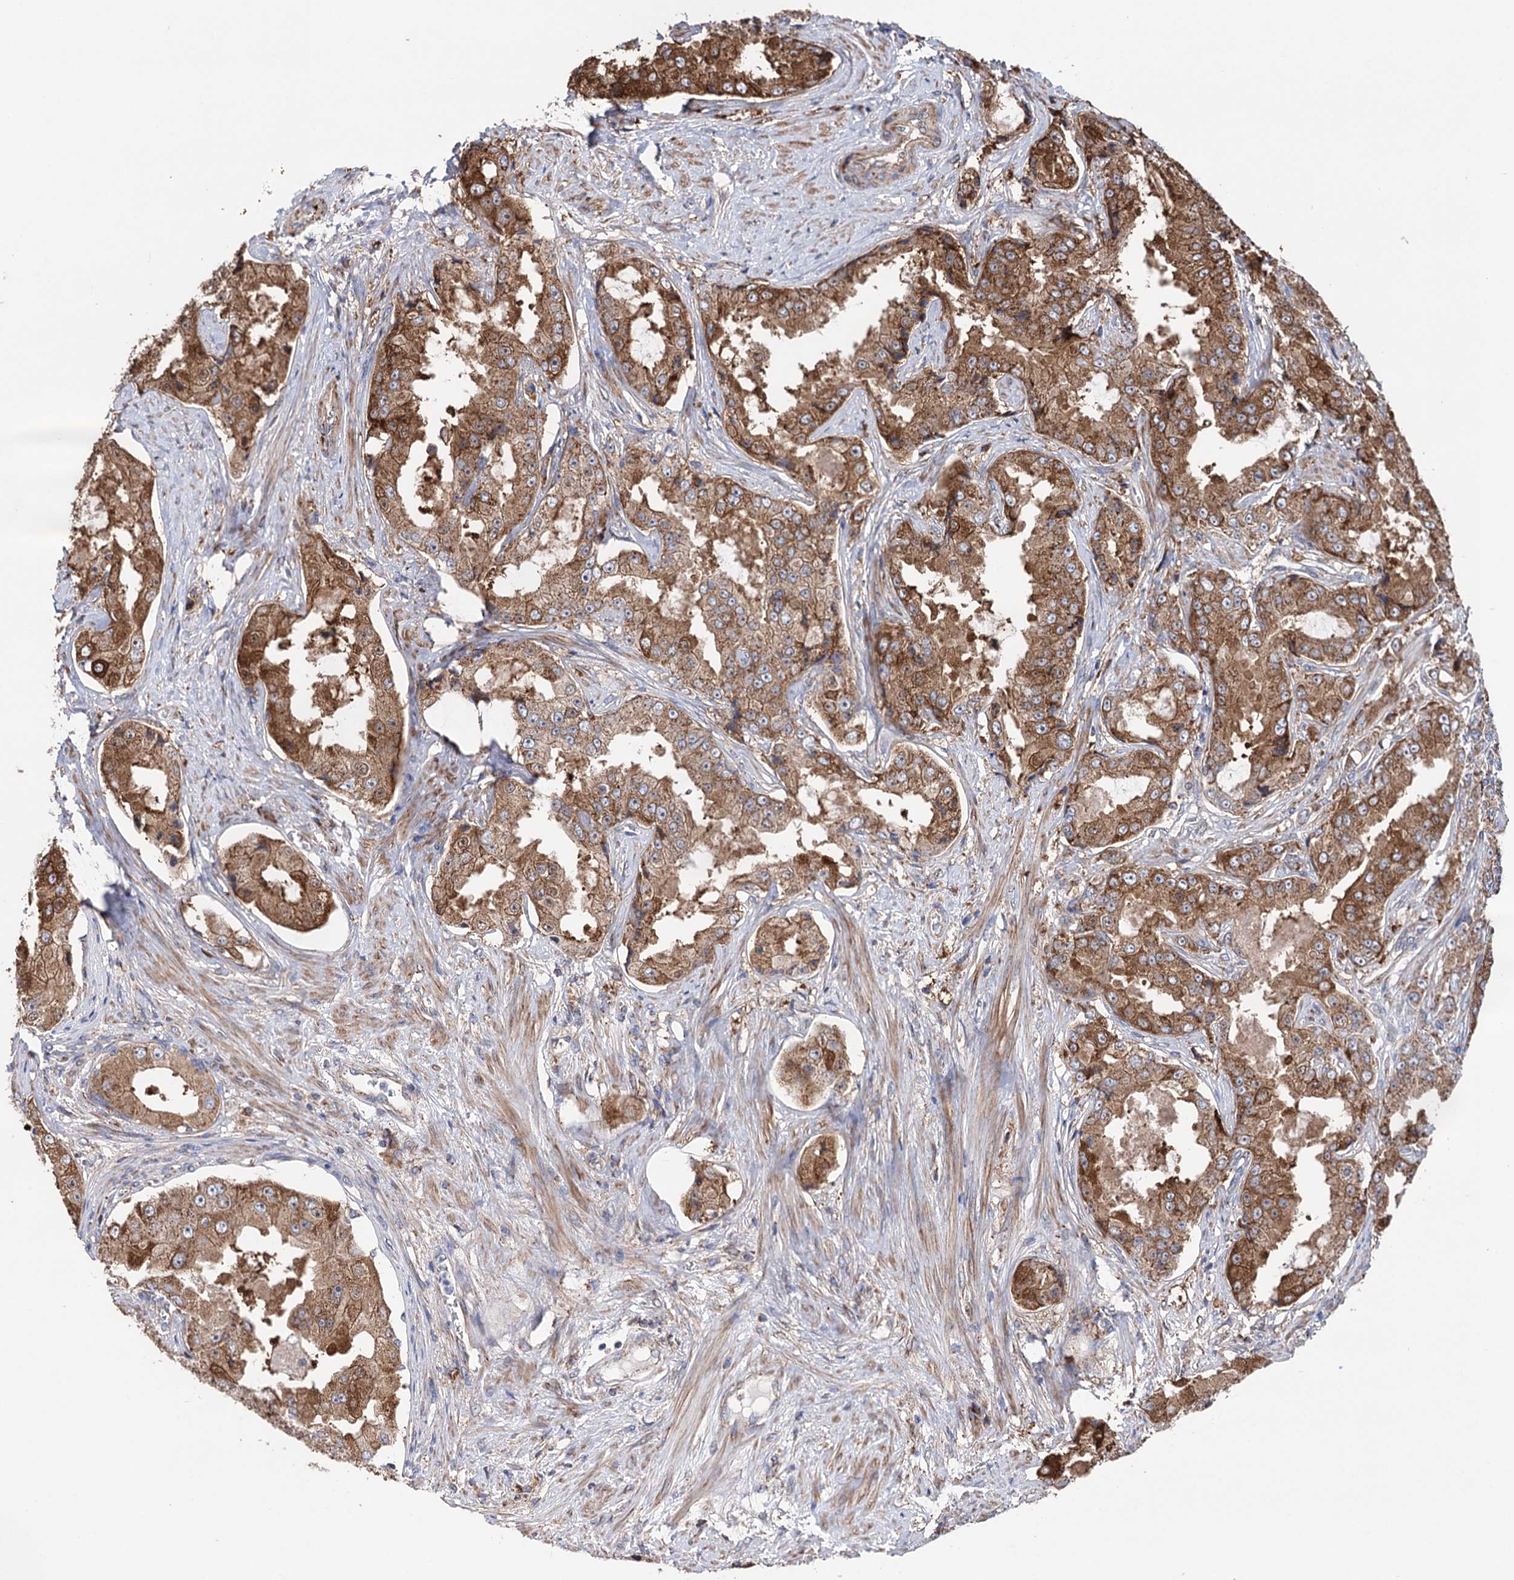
{"staining": {"intensity": "moderate", "quantity": ">75%", "location": "cytoplasmic/membranous"}, "tissue": "prostate cancer", "cell_type": "Tumor cells", "image_type": "cancer", "snomed": [{"axis": "morphology", "description": "Adenocarcinoma, High grade"}, {"axis": "topography", "description": "Prostate"}], "caption": "Protein expression analysis of prostate cancer reveals moderate cytoplasmic/membranous expression in about >75% of tumor cells. (IHC, brightfield microscopy, high magnification).", "gene": "SUCLA2", "patient": {"sex": "male", "age": 73}}